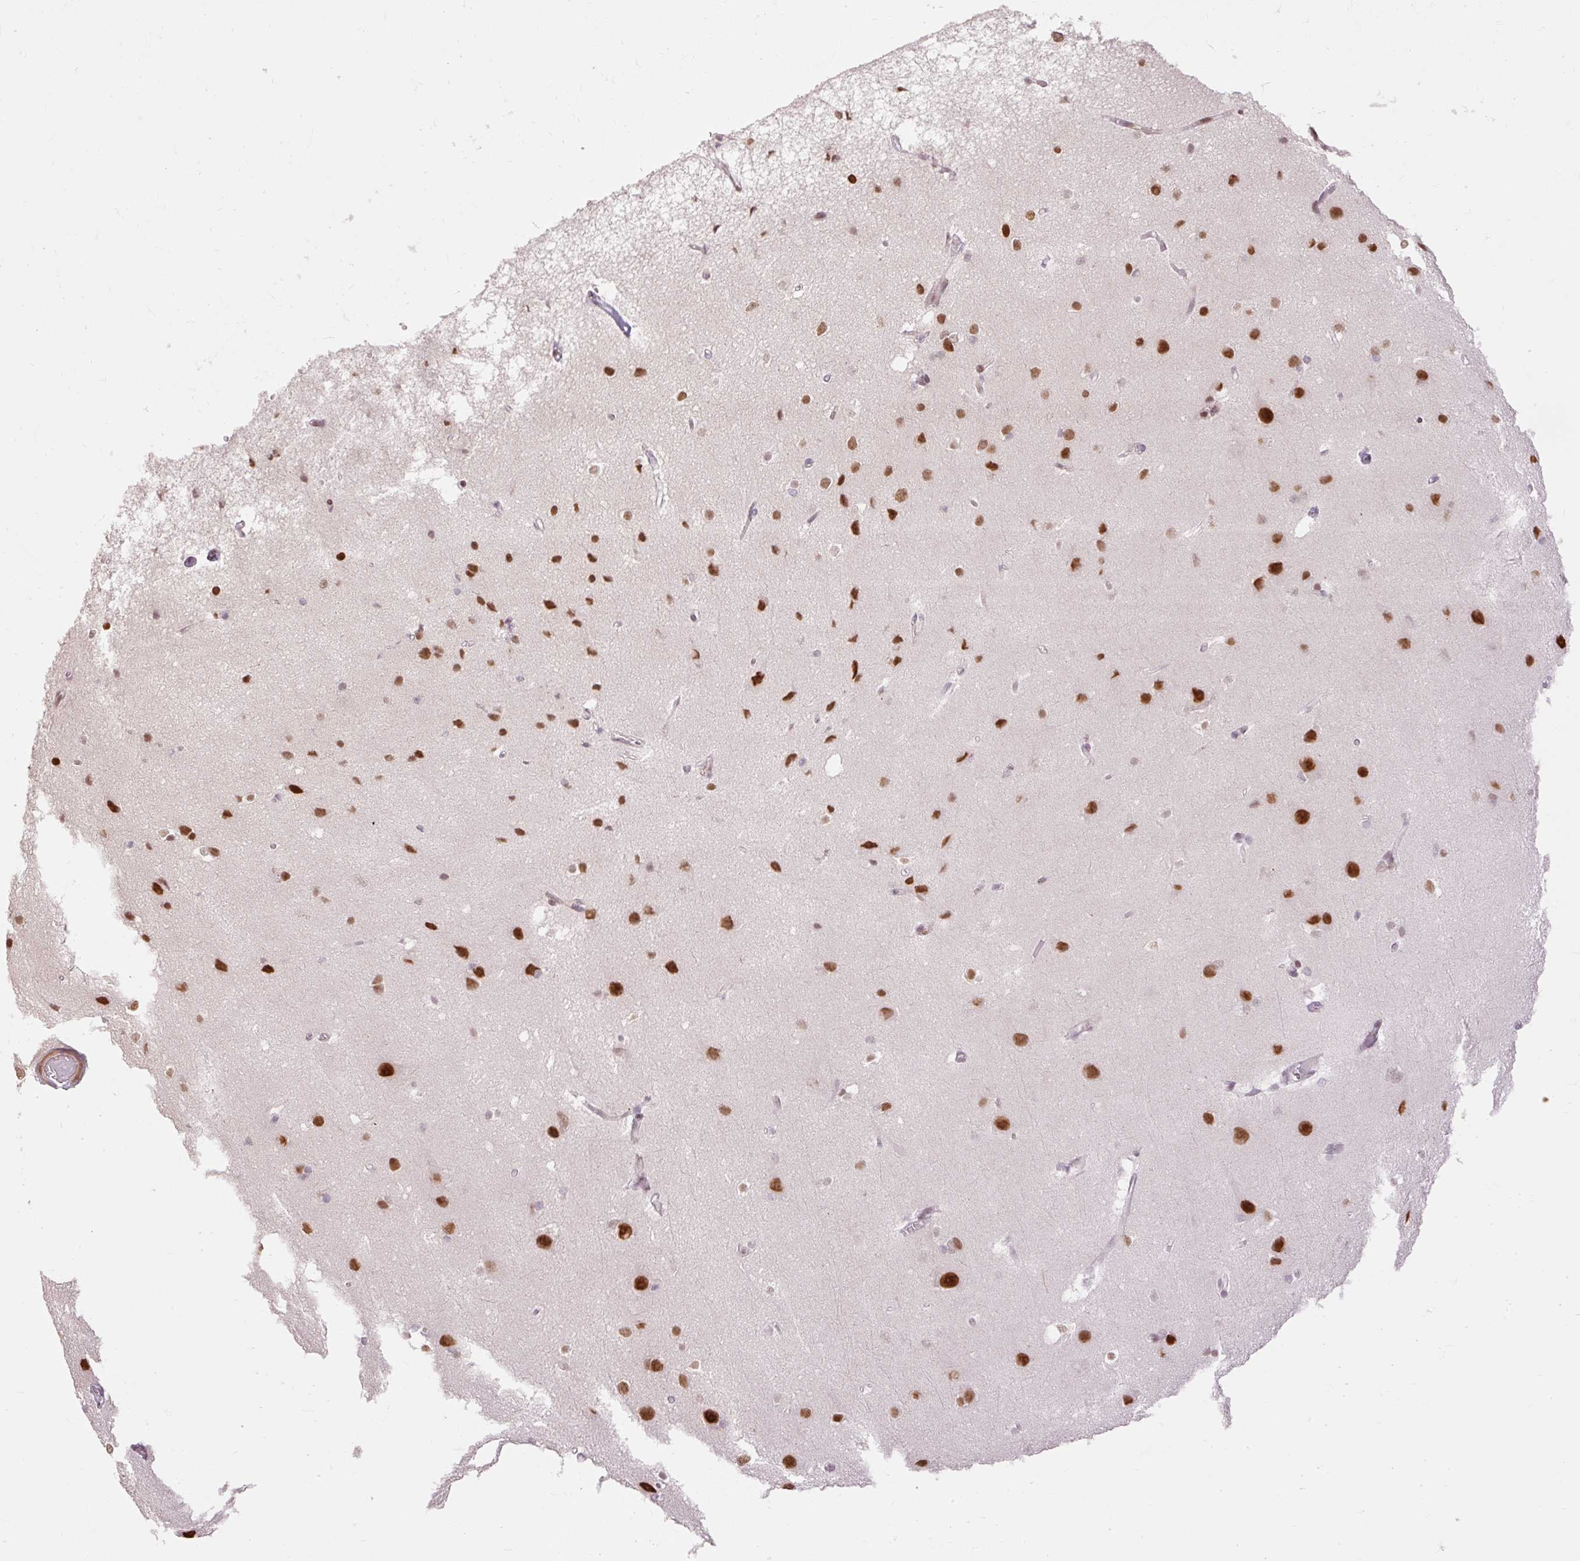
{"staining": {"intensity": "weak", "quantity": "25%-75%", "location": "nuclear"}, "tissue": "cerebral cortex", "cell_type": "Endothelial cells", "image_type": "normal", "snomed": [{"axis": "morphology", "description": "Normal tissue, NOS"}, {"axis": "topography", "description": "Cerebral cortex"}], "caption": "Cerebral cortex was stained to show a protein in brown. There is low levels of weak nuclear positivity in about 25%-75% of endothelial cells. (Stains: DAB in brown, nuclei in blue, Microscopy: brightfield microscopy at high magnification).", "gene": "RIPPLY3", "patient": {"sex": "male", "age": 37}}